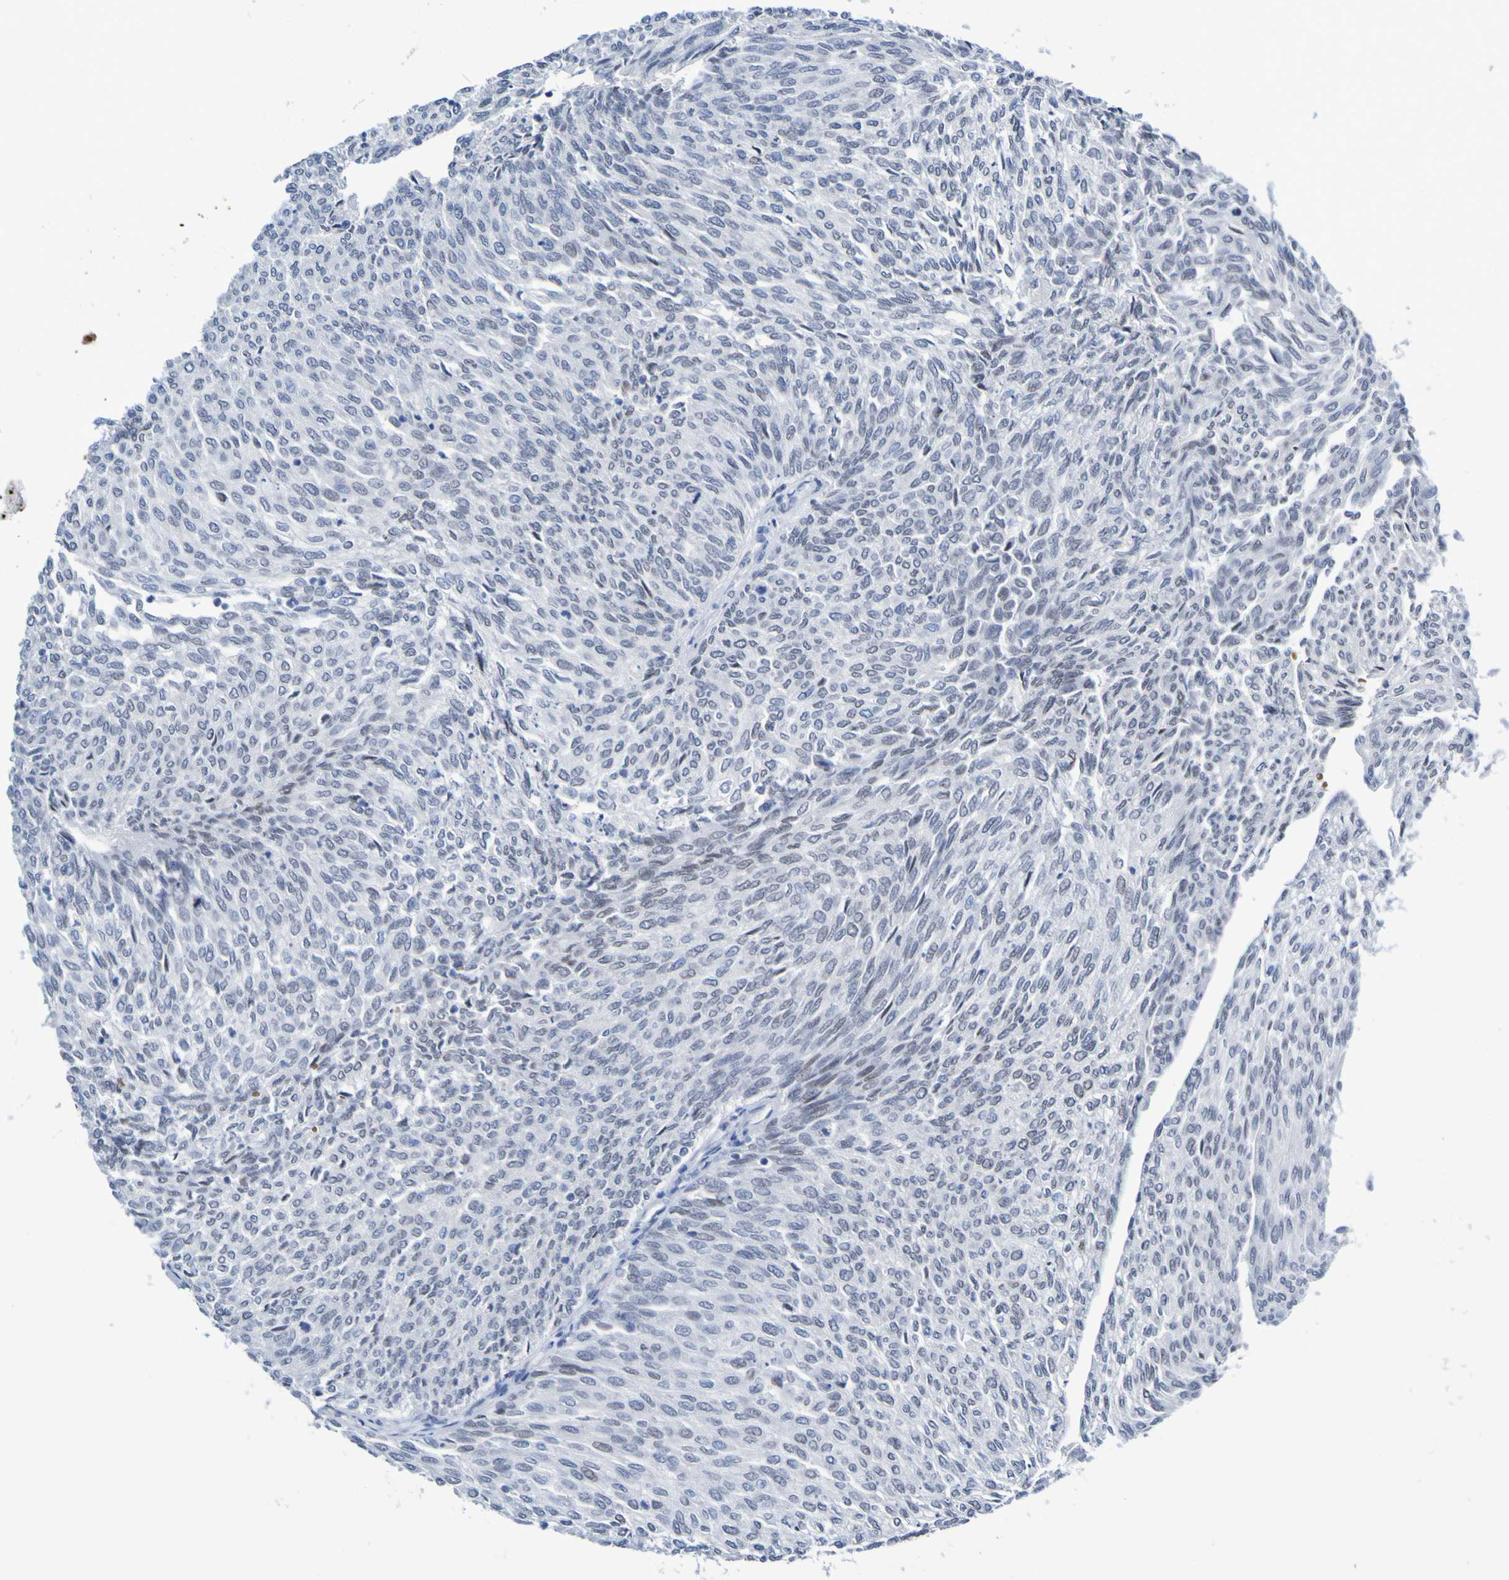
{"staining": {"intensity": "negative", "quantity": "none", "location": "none"}, "tissue": "urothelial cancer", "cell_type": "Tumor cells", "image_type": "cancer", "snomed": [{"axis": "morphology", "description": "Urothelial carcinoma, Low grade"}, {"axis": "topography", "description": "Urinary bladder"}], "caption": "Urothelial carcinoma (low-grade) was stained to show a protein in brown. There is no significant expression in tumor cells.", "gene": "PCGF1", "patient": {"sex": "female", "age": 79}}